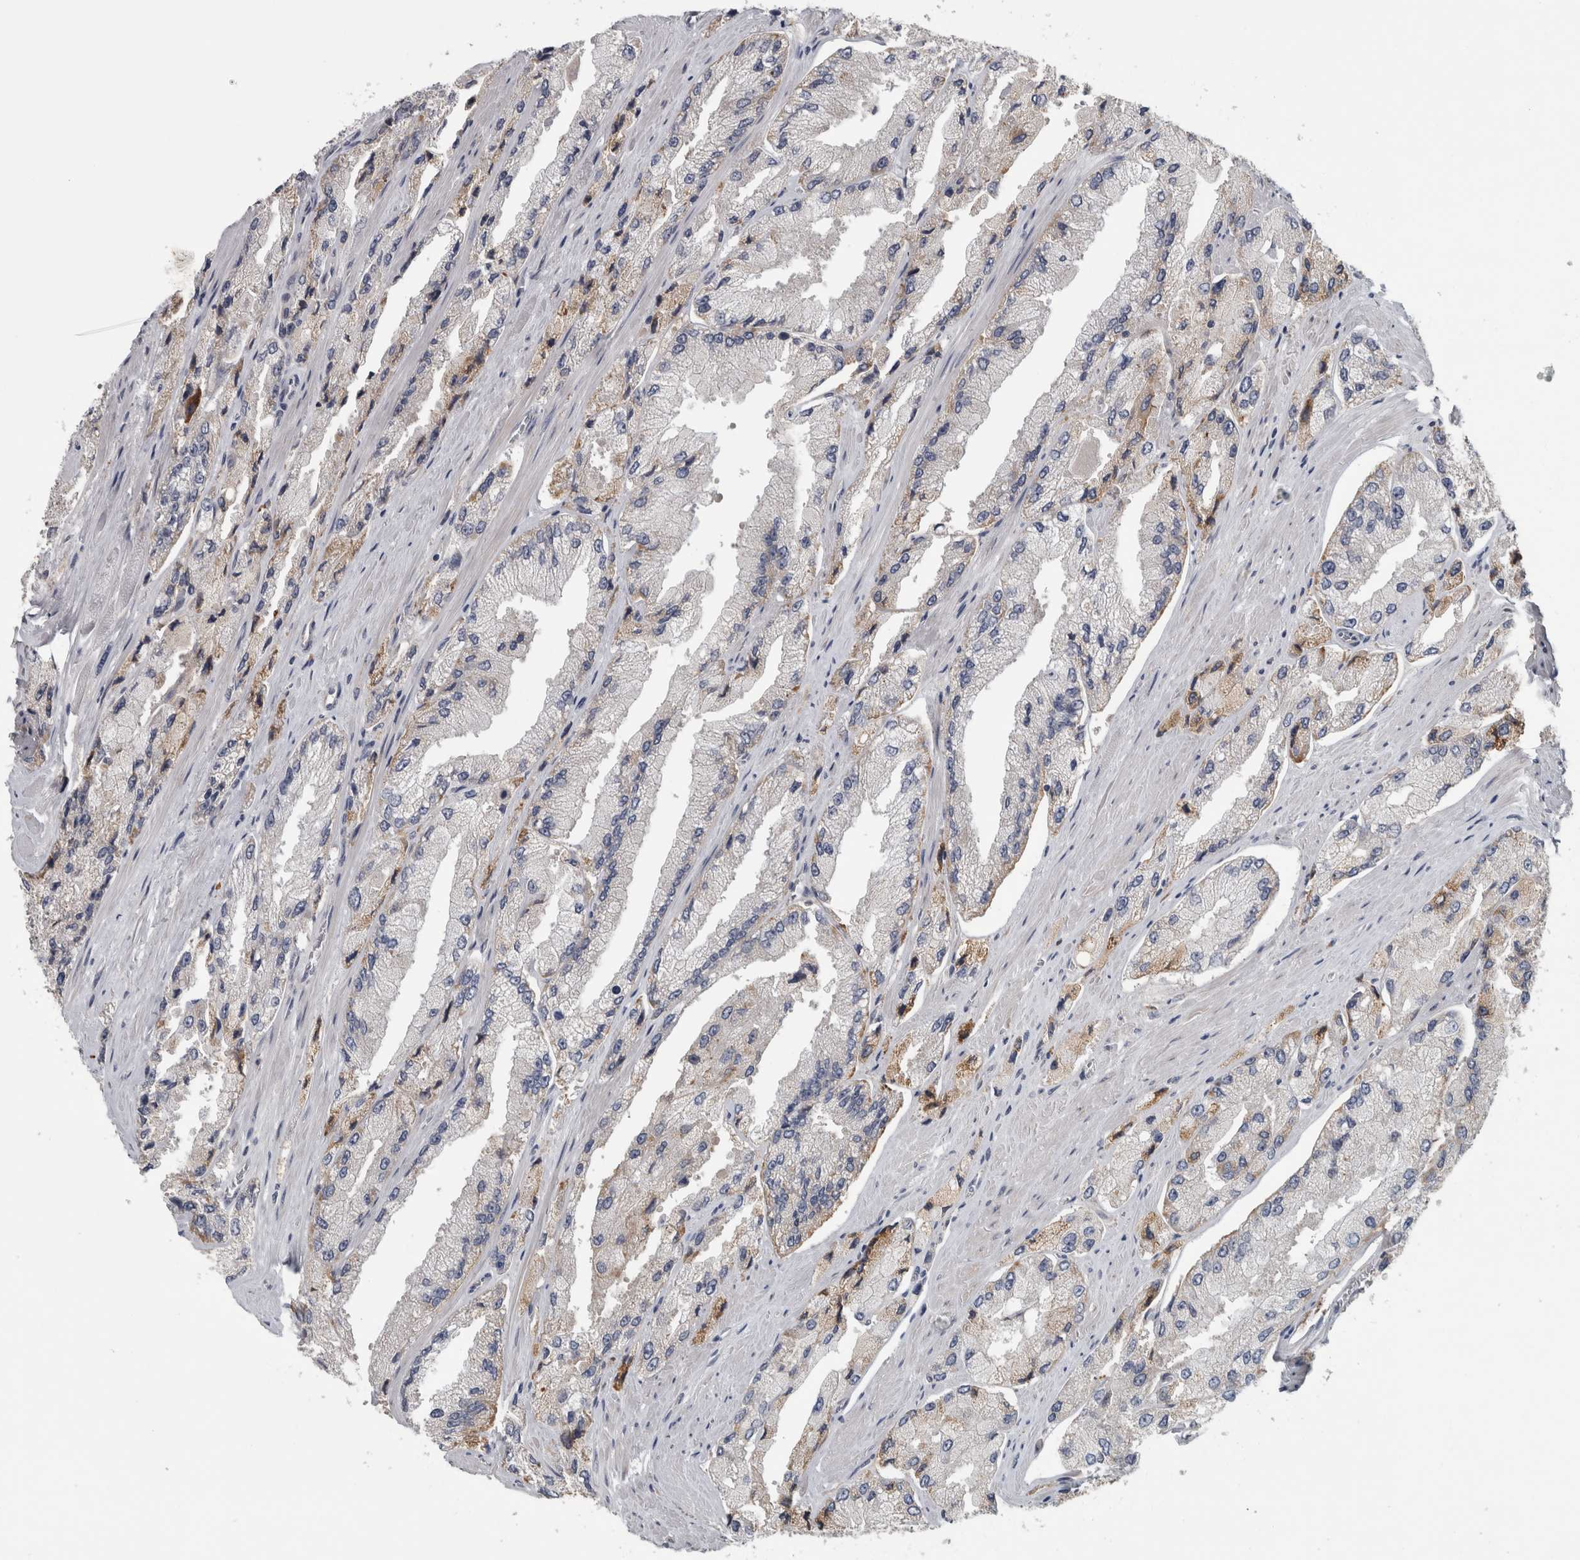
{"staining": {"intensity": "weak", "quantity": "25%-75%", "location": "cytoplasmic/membranous"}, "tissue": "prostate cancer", "cell_type": "Tumor cells", "image_type": "cancer", "snomed": [{"axis": "morphology", "description": "Adenocarcinoma, High grade"}, {"axis": "topography", "description": "Prostate"}], "caption": "Immunohistochemistry (IHC) of human prostate high-grade adenocarcinoma exhibits low levels of weak cytoplasmic/membranous positivity in about 25%-75% of tumor cells.", "gene": "ATXN2", "patient": {"sex": "male", "age": 58}}